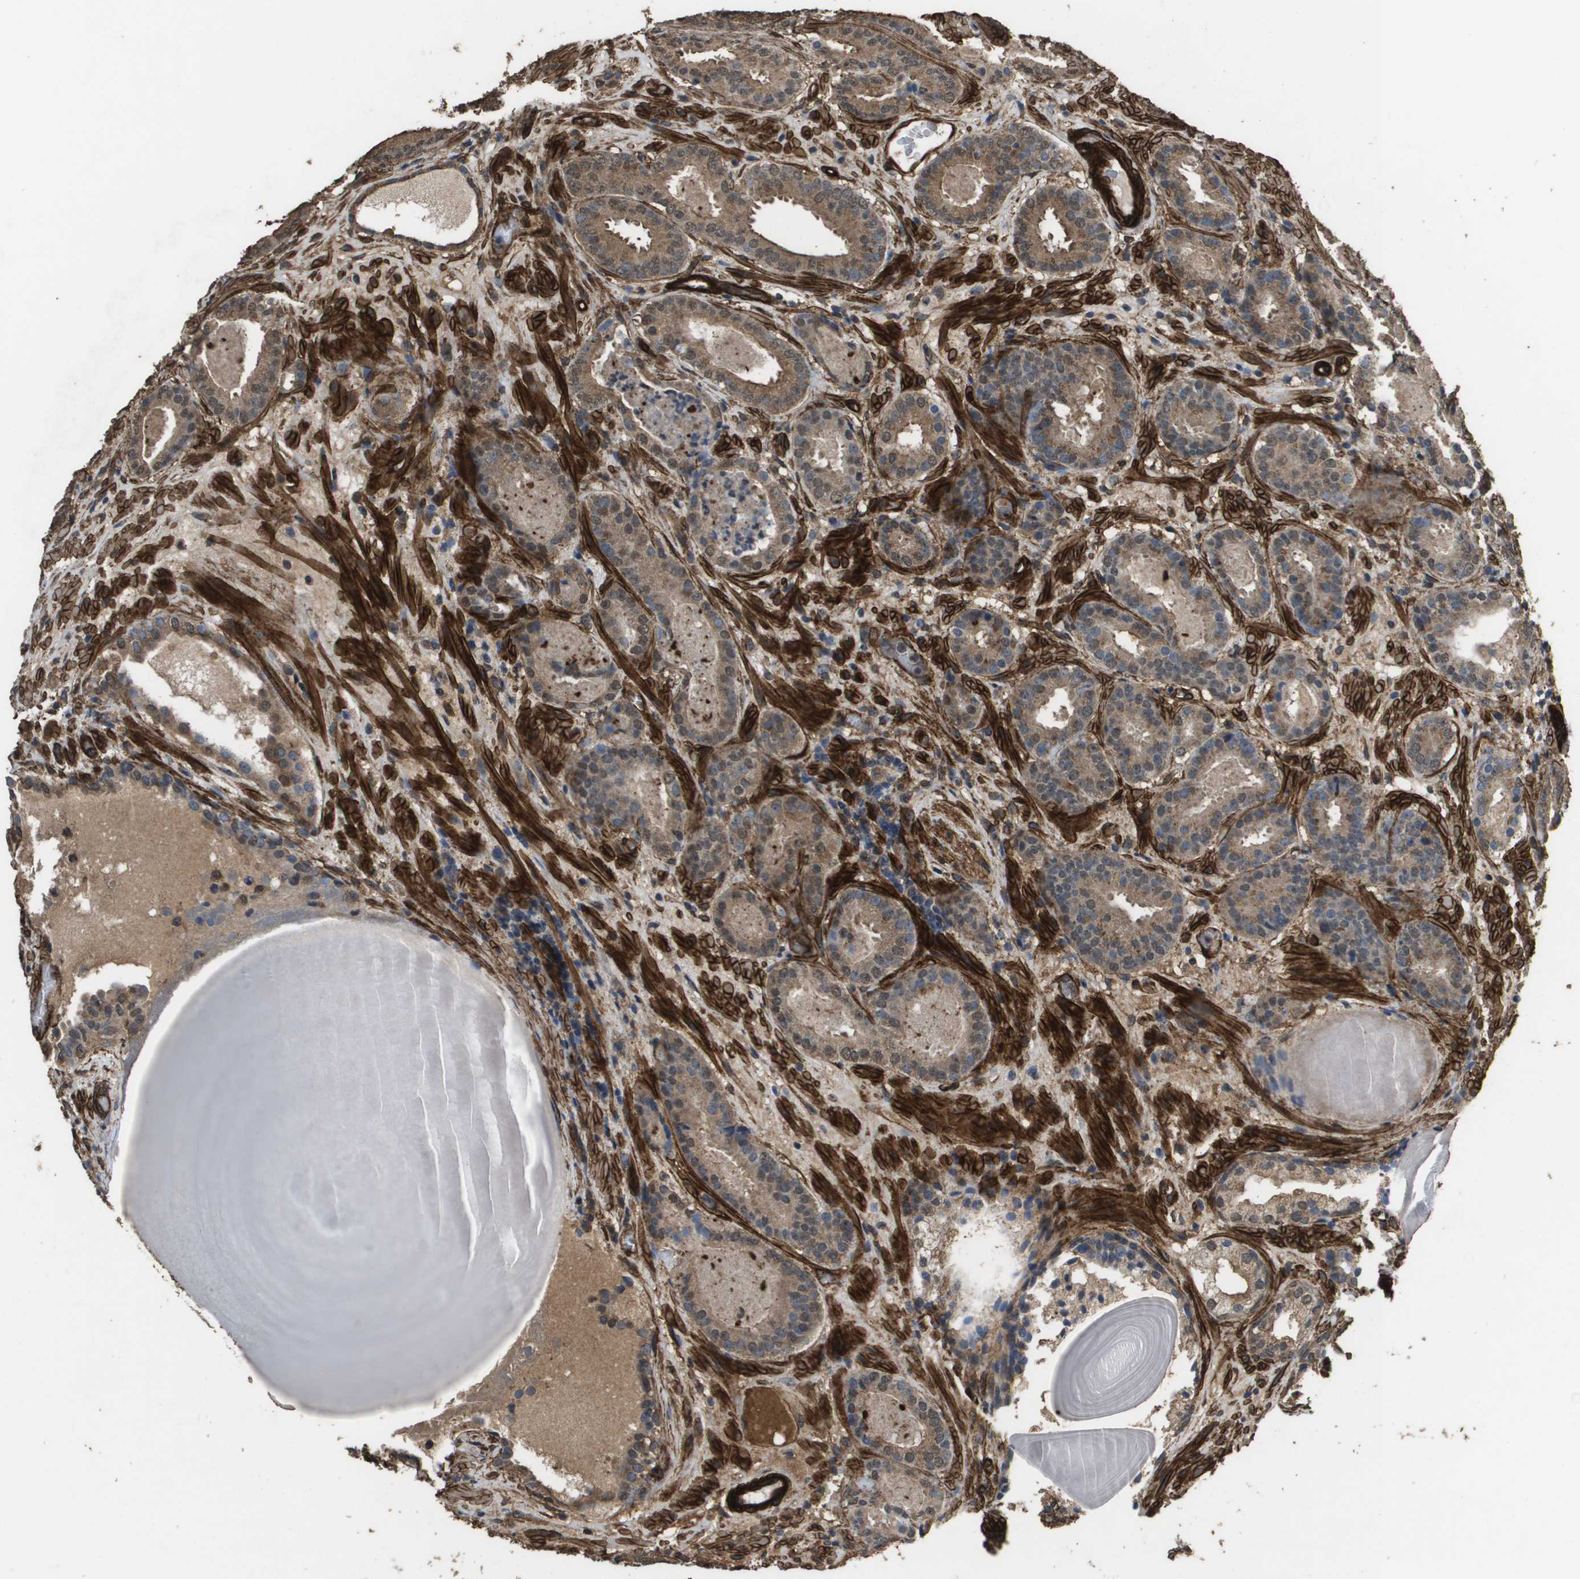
{"staining": {"intensity": "moderate", "quantity": ">75%", "location": "cytoplasmic/membranous,nuclear"}, "tissue": "prostate cancer", "cell_type": "Tumor cells", "image_type": "cancer", "snomed": [{"axis": "morphology", "description": "Adenocarcinoma, Low grade"}, {"axis": "topography", "description": "Prostate"}], "caption": "Prostate cancer (adenocarcinoma (low-grade)) stained with a protein marker reveals moderate staining in tumor cells.", "gene": "AAMP", "patient": {"sex": "male", "age": 69}}